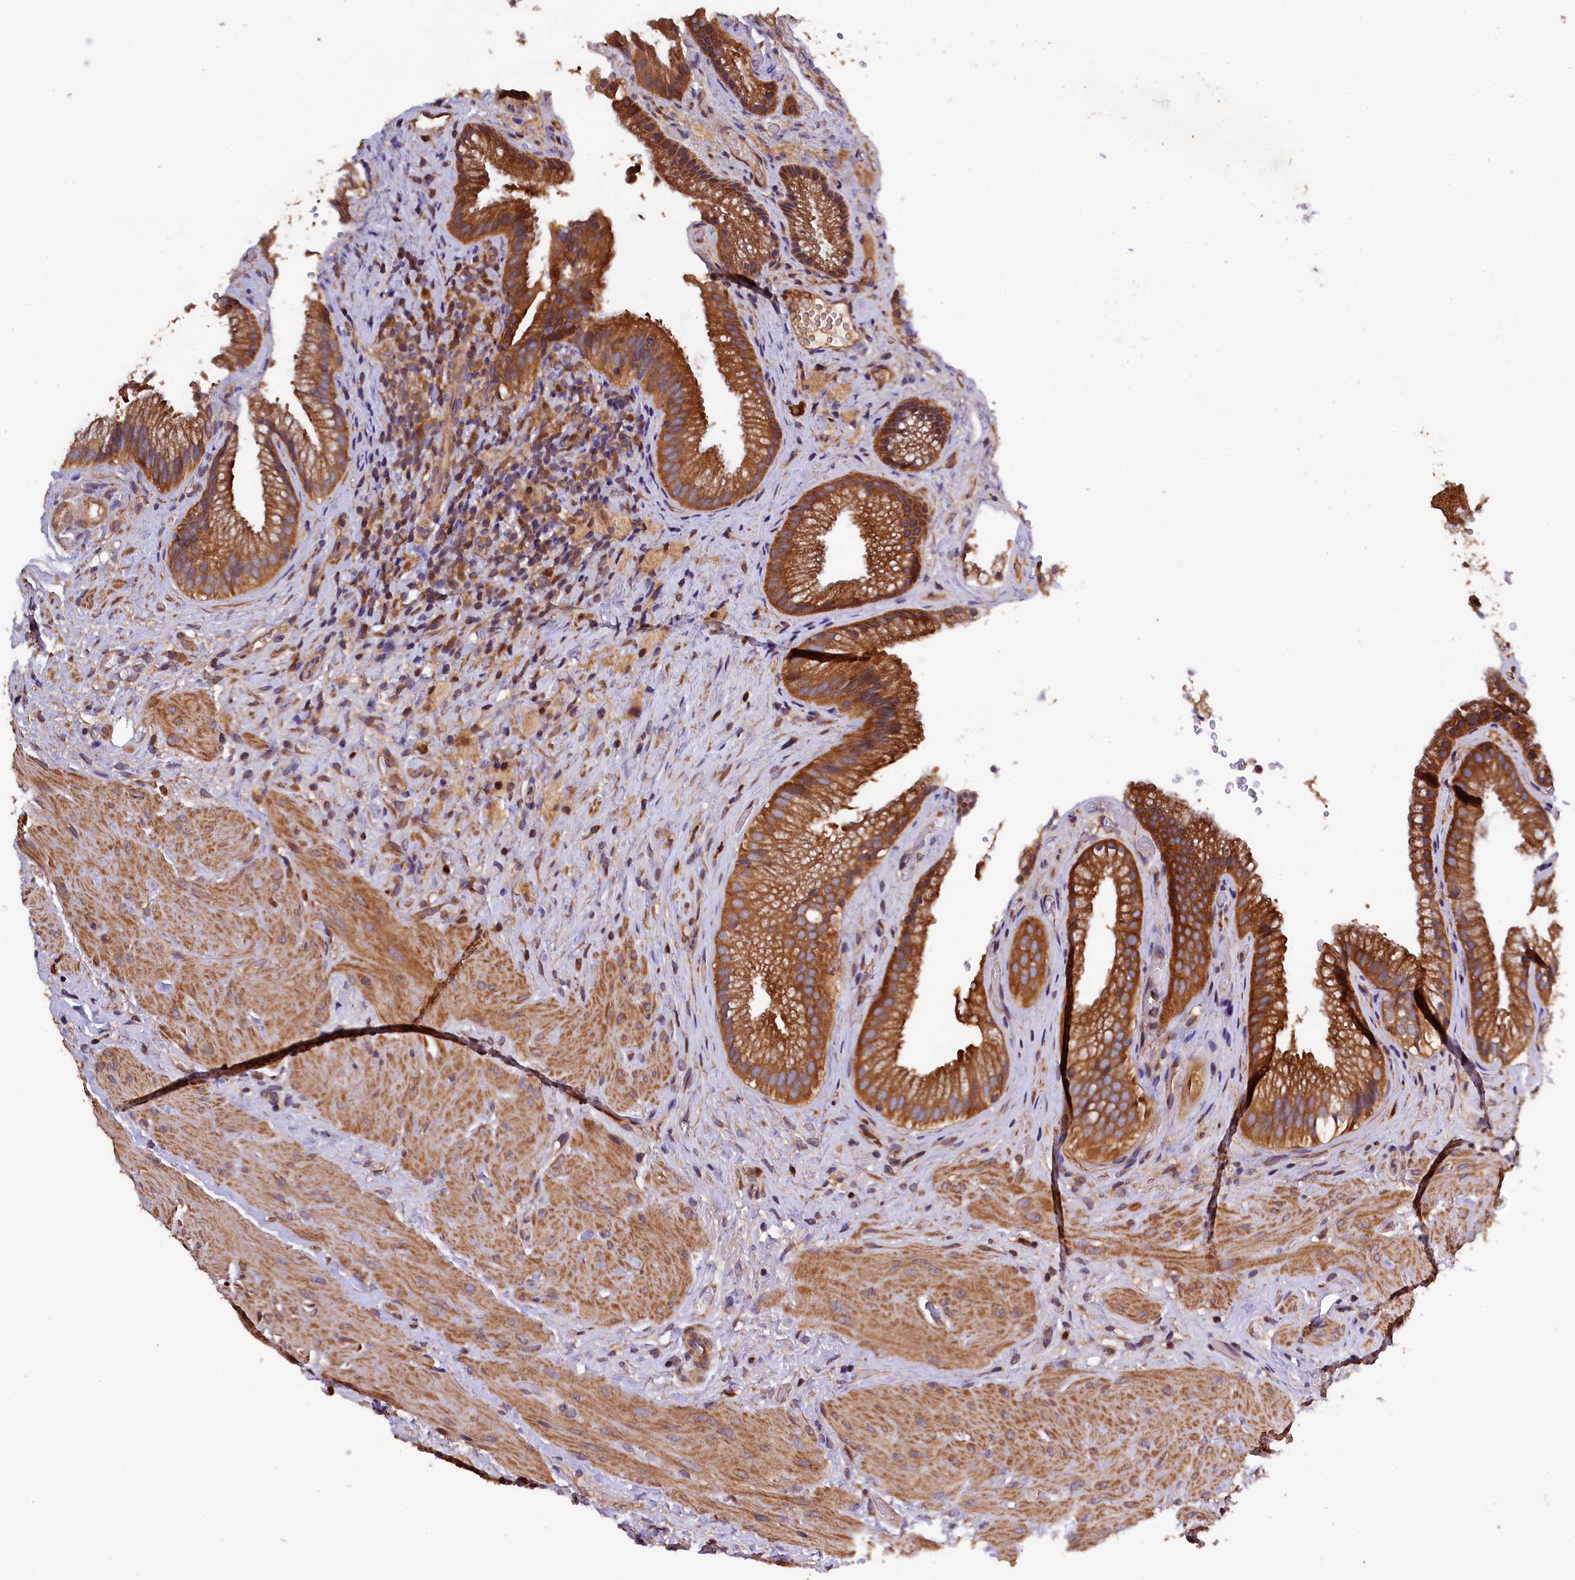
{"staining": {"intensity": "strong", "quantity": ">75%", "location": "cytoplasmic/membranous"}, "tissue": "gallbladder", "cell_type": "Glandular cells", "image_type": "normal", "snomed": [{"axis": "morphology", "description": "Normal tissue, NOS"}, {"axis": "morphology", "description": "Inflammation, NOS"}, {"axis": "topography", "description": "Gallbladder"}], "caption": "High-magnification brightfield microscopy of benign gallbladder stained with DAB (brown) and counterstained with hematoxylin (blue). glandular cells exhibit strong cytoplasmic/membranous positivity is present in approximately>75% of cells.", "gene": "KLC2", "patient": {"sex": "male", "age": 51}}